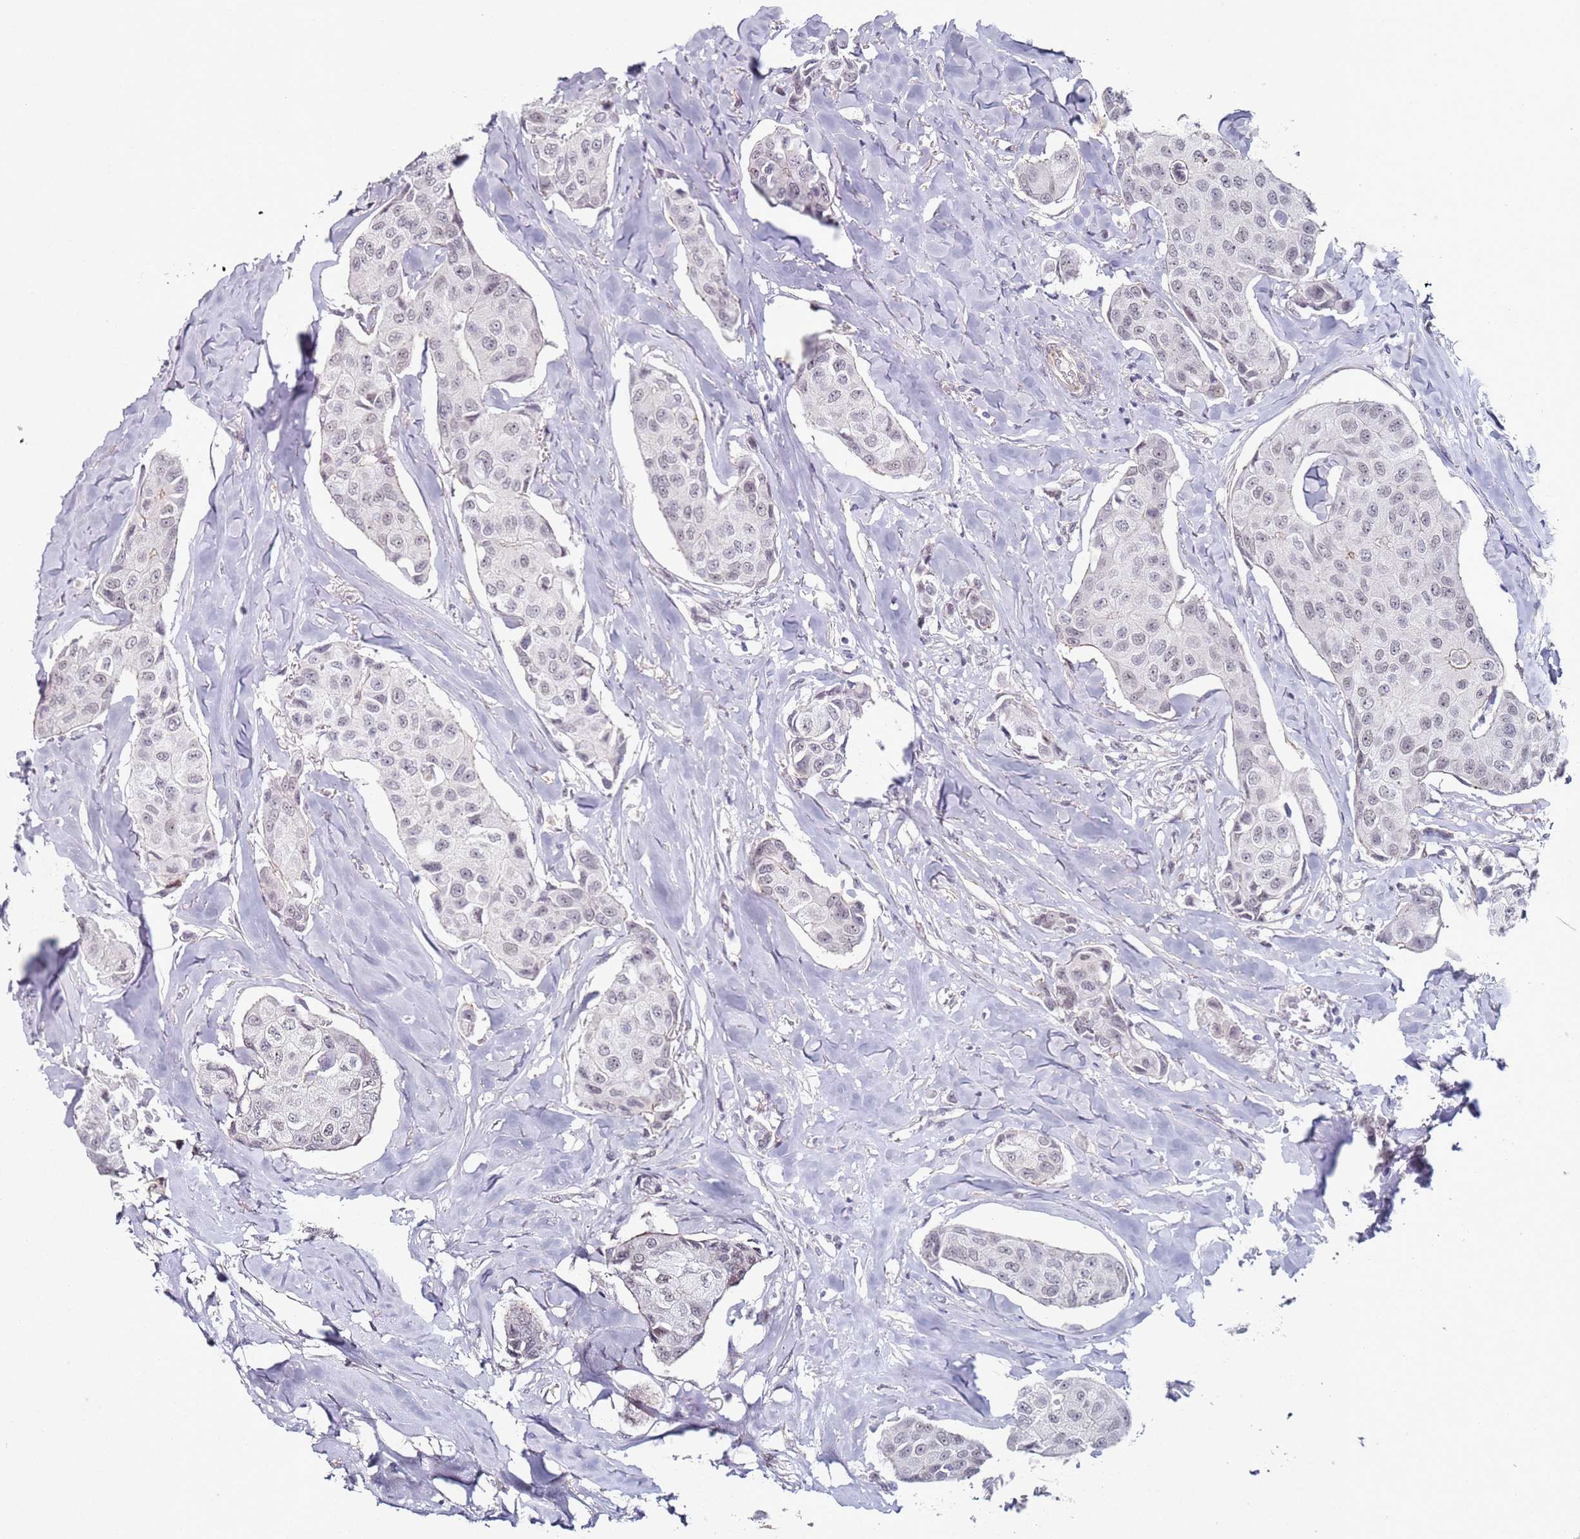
{"staining": {"intensity": "weak", "quantity": ">75%", "location": "nuclear"}, "tissue": "breast cancer", "cell_type": "Tumor cells", "image_type": "cancer", "snomed": [{"axis": "morphology", "description": "Duct carcinoma"}, {"axis": "topography", "description": "Breast"}], "caption": "Immunohistochemical staining of breast cancer displays low levels of weak nuclear protein staining in about >75% of tumor cells. The protein of interest is stained brown, and the nuclei are stained in blue (DAB IHC with brightfield microscopy, high magnification).", "gene": "ATF6B", "patient": {"sex": "female", "age": 80}}